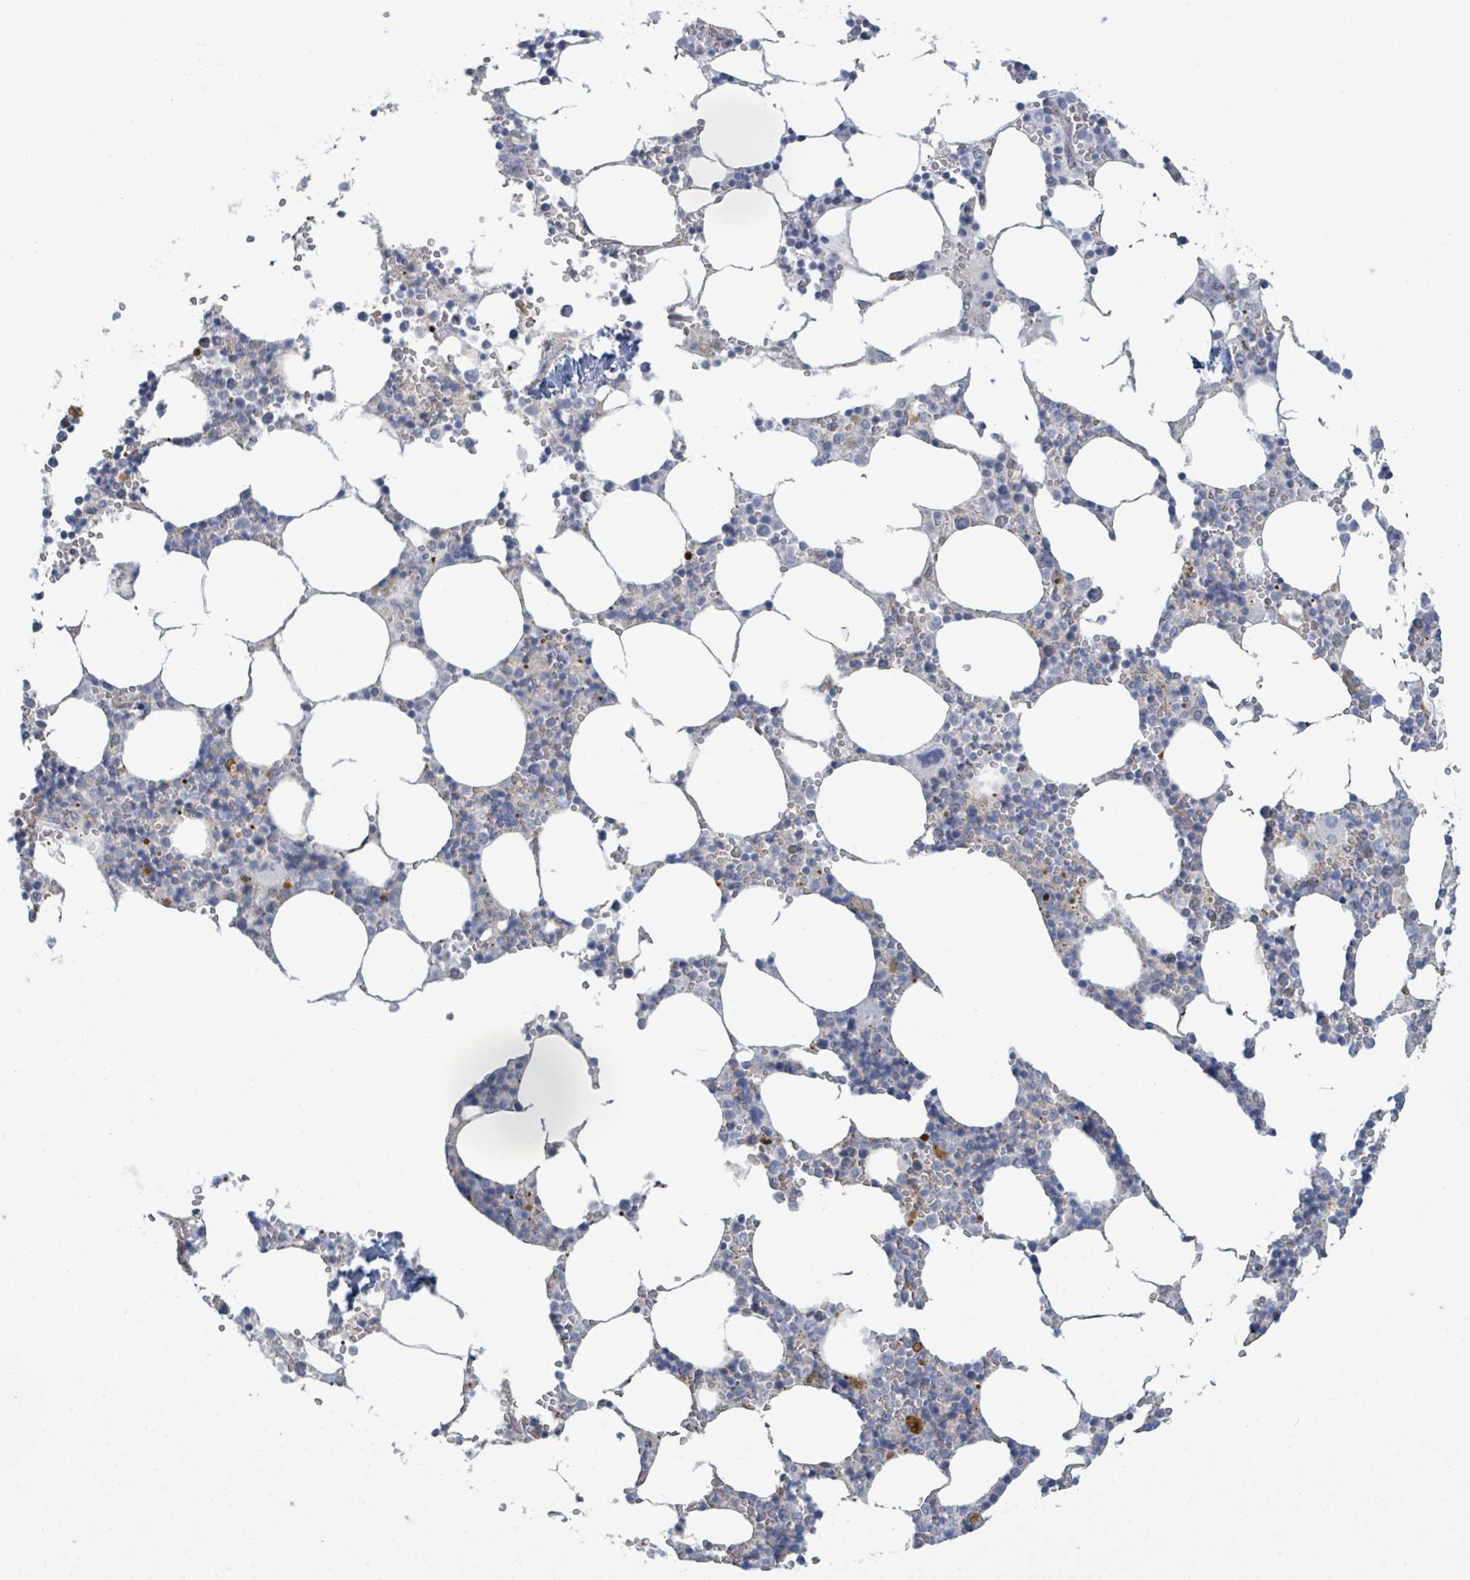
{"staining": {"intensity": "negative", "quantity": "none", "location": "none"}, "tissue": "bone marrow", "cell_type": "Hematopoietic cells", "image_type": "normal", "snomed": [{"axis": "morphology", "description": "Normal tissue, NOS"}, {"axis": "topography", "description": "Bone marrow"}], "caption": "Histopathology image shows no protein positivity in hematopoietic cells of normal bone marrow. Brightfield microscopy of IHC stained with DAB (brown) and hematoxylin (blue), captured at high magnification.", "gene": "COL13A1", "patient": {"sex": "male", "age": 54}}